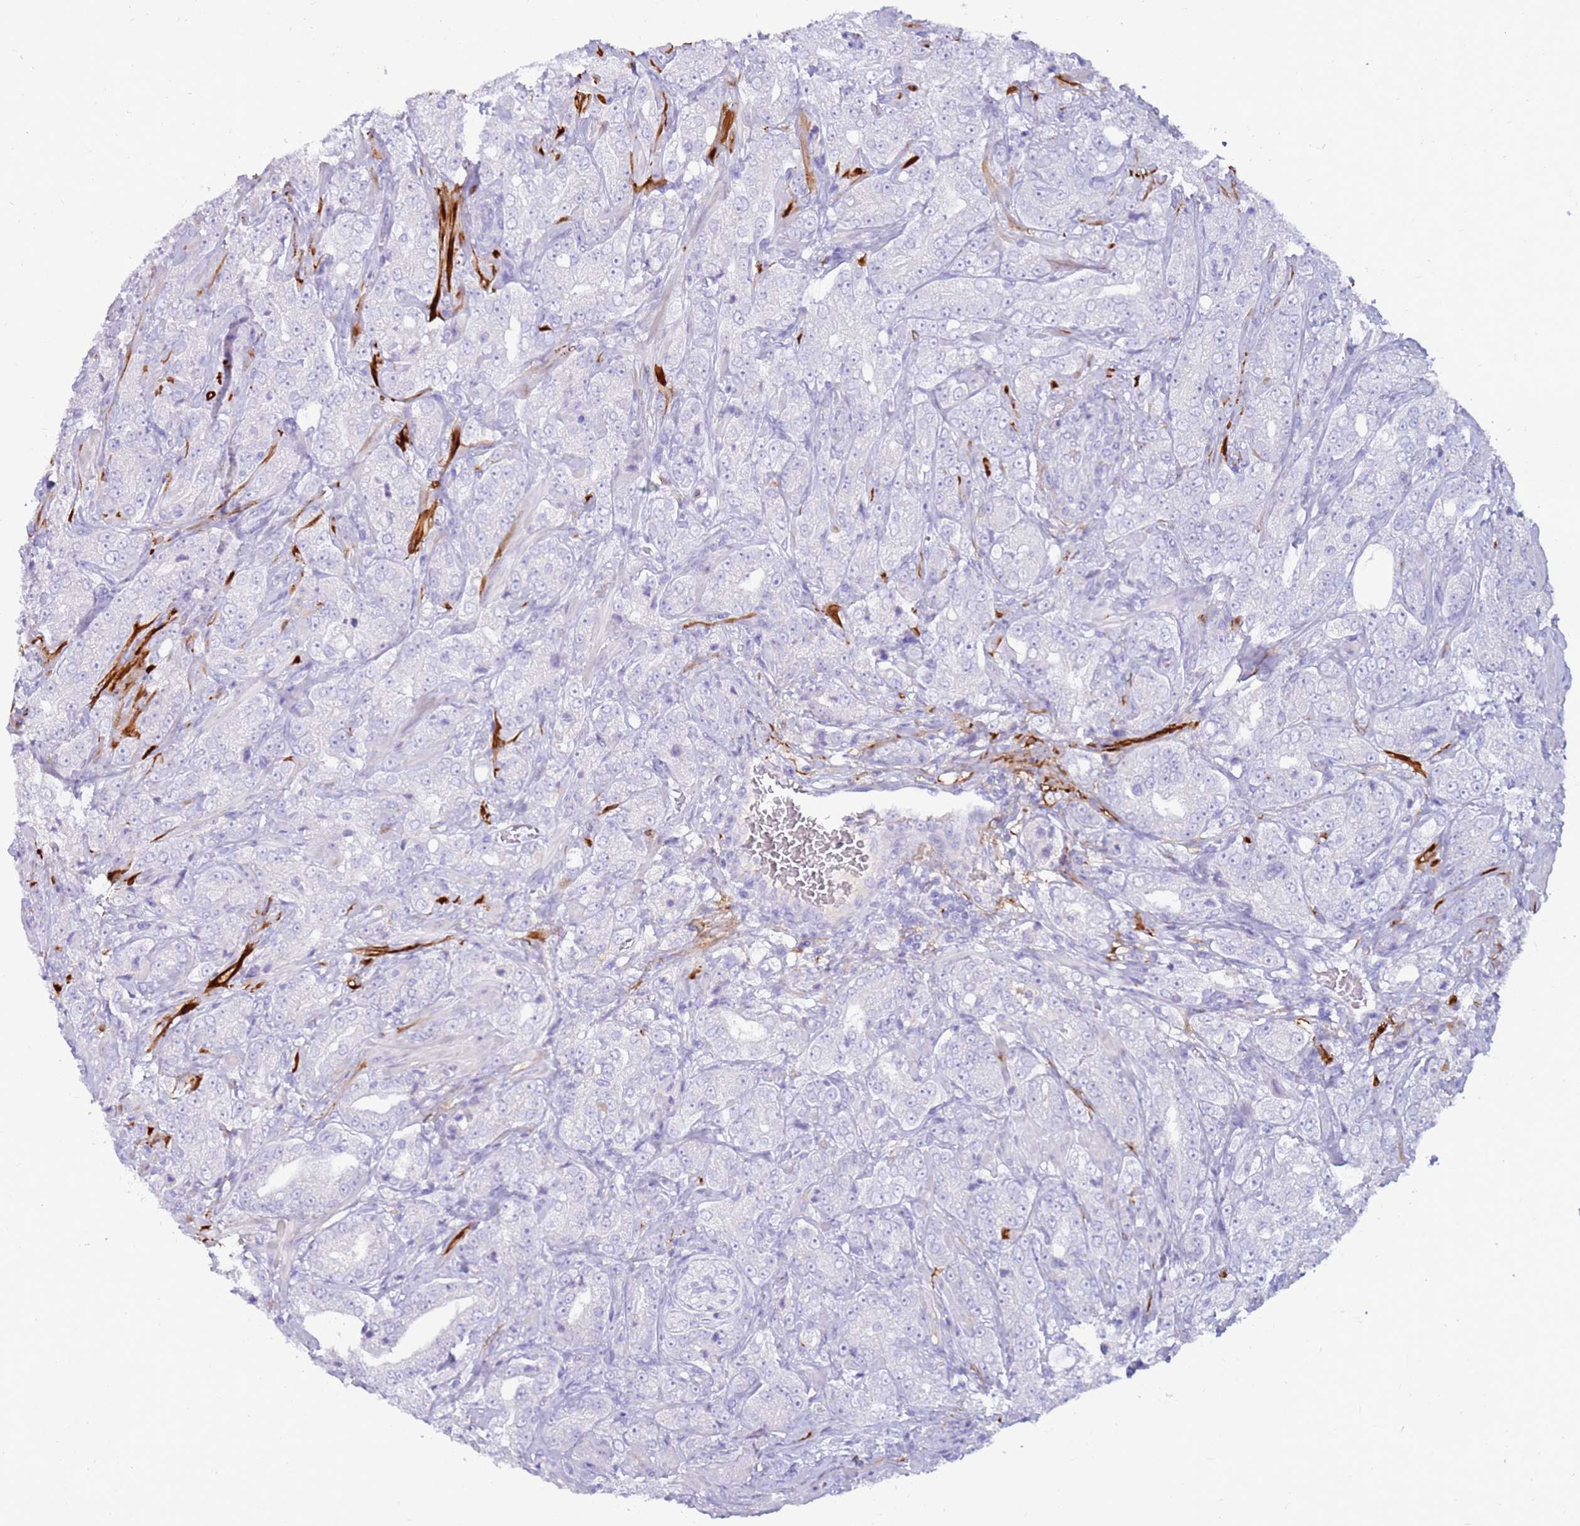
{"staining": {"intensity": "negative", "quantity": "none", "location": "none"}, "tissue": "prostate cancer", "cell_type": "Tumor cells", "image_type": "cancer", "snomed": [{"axis": "morphology", "description": "Adenocarcinoma, Low grade"}, {"axis": "topography", "description": "Prostate"}], "caption": "Prostate cancer (low-grade adenocarcinoma) was stained to show a protein in brown. There is no significant staining in tumor cells.", "gene": "EVPLL", "patient": {"sex": "male", "age": 67}}